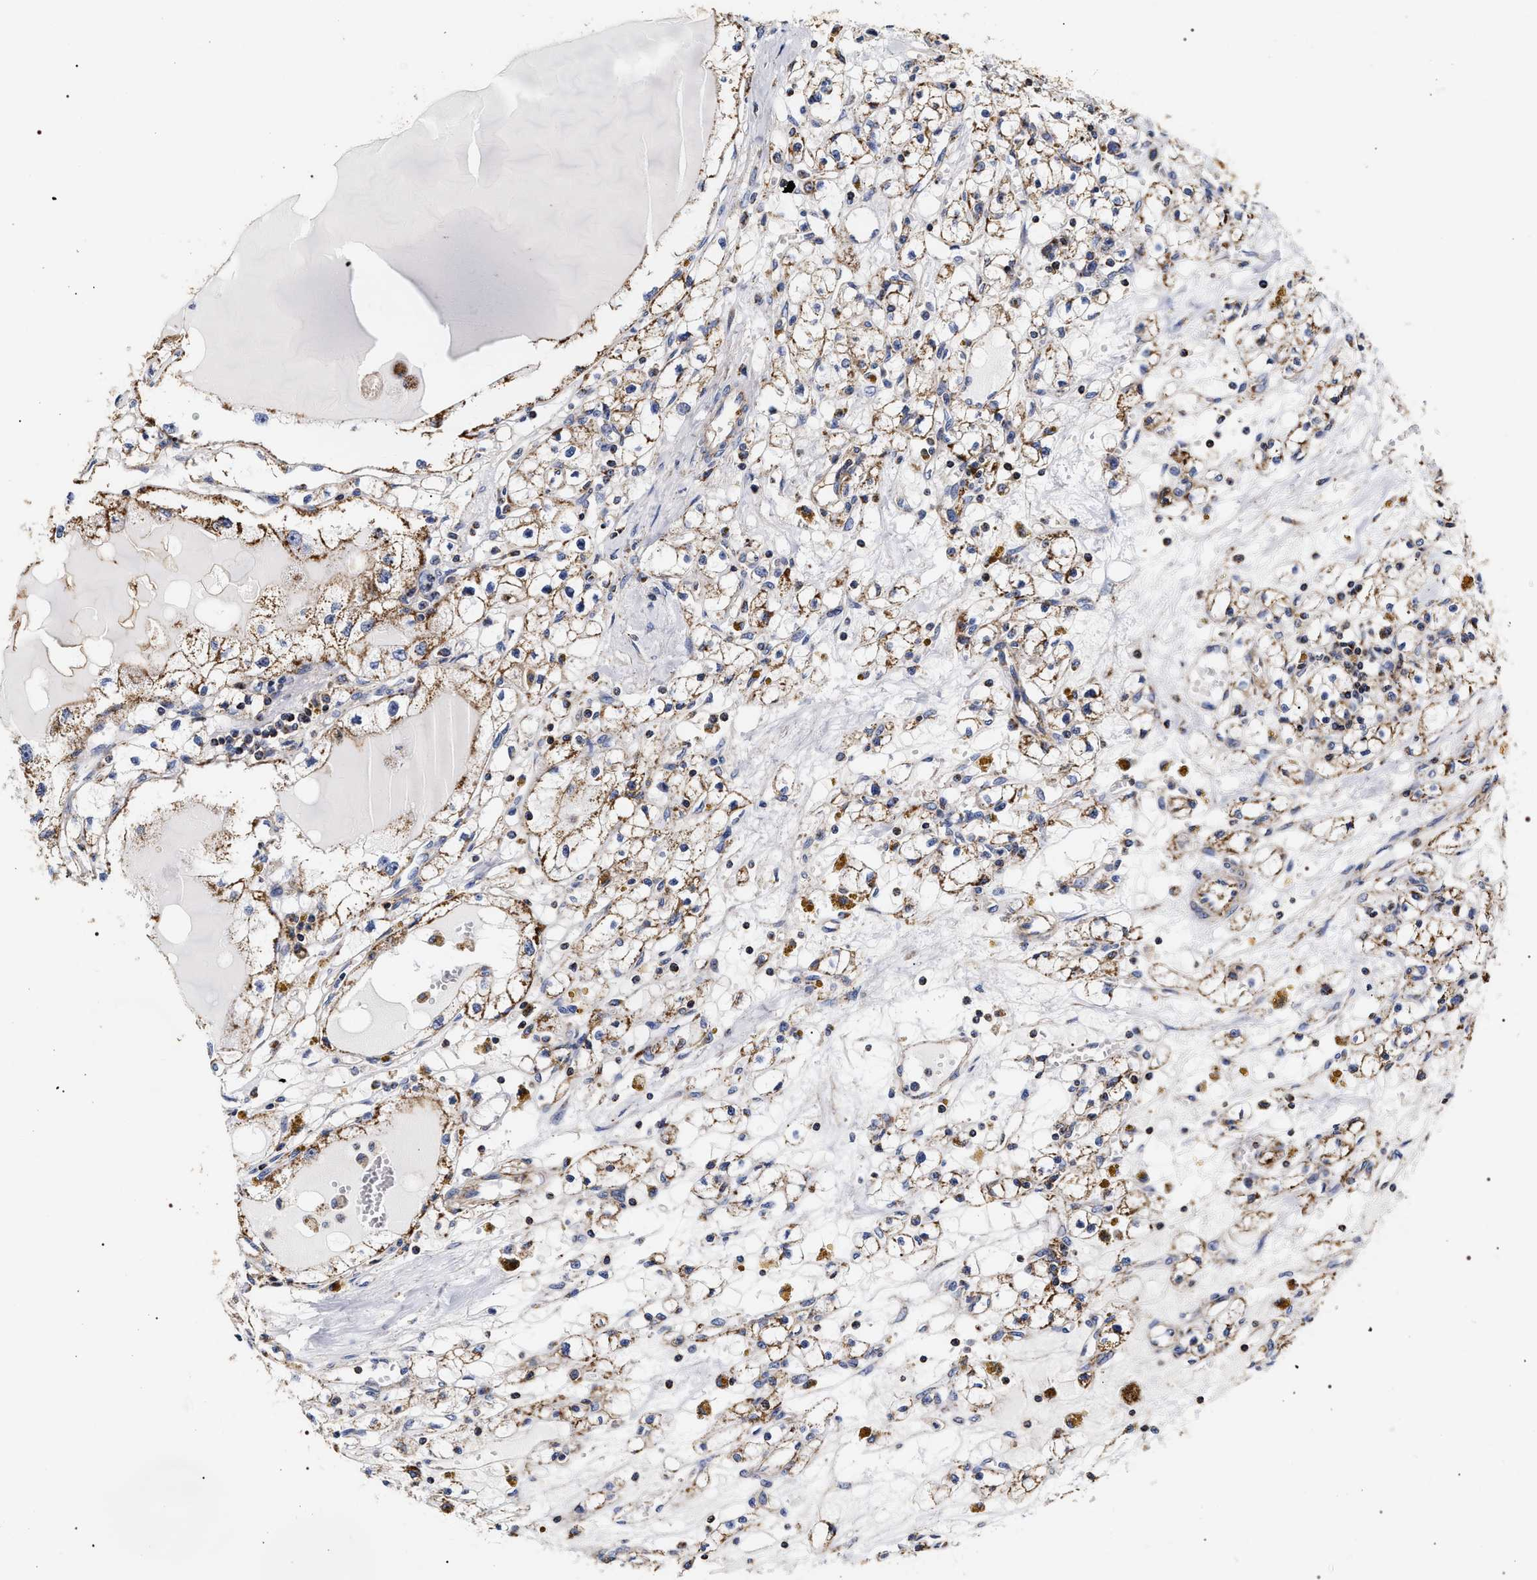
{"staining": {"intensity": "moderate", "quantity": ">75%", "location": "cytoplasmic/membranous"}, "tissue": "renal cancer", "cell_type": "Tumor cells", "image_type": "cancer", "snomed": [{"axis": "morphology", "description": "Adenocarcinoma, NOS"}, {"axis": "topography", "description": "Kidney"}], "caption": "Renal cancer stained for a protein demonstrates moderate cytoplasmic/membranous positivity in tumor cells.", "gene": "COG5", "patient": {"sex": "male", "age": 56}}